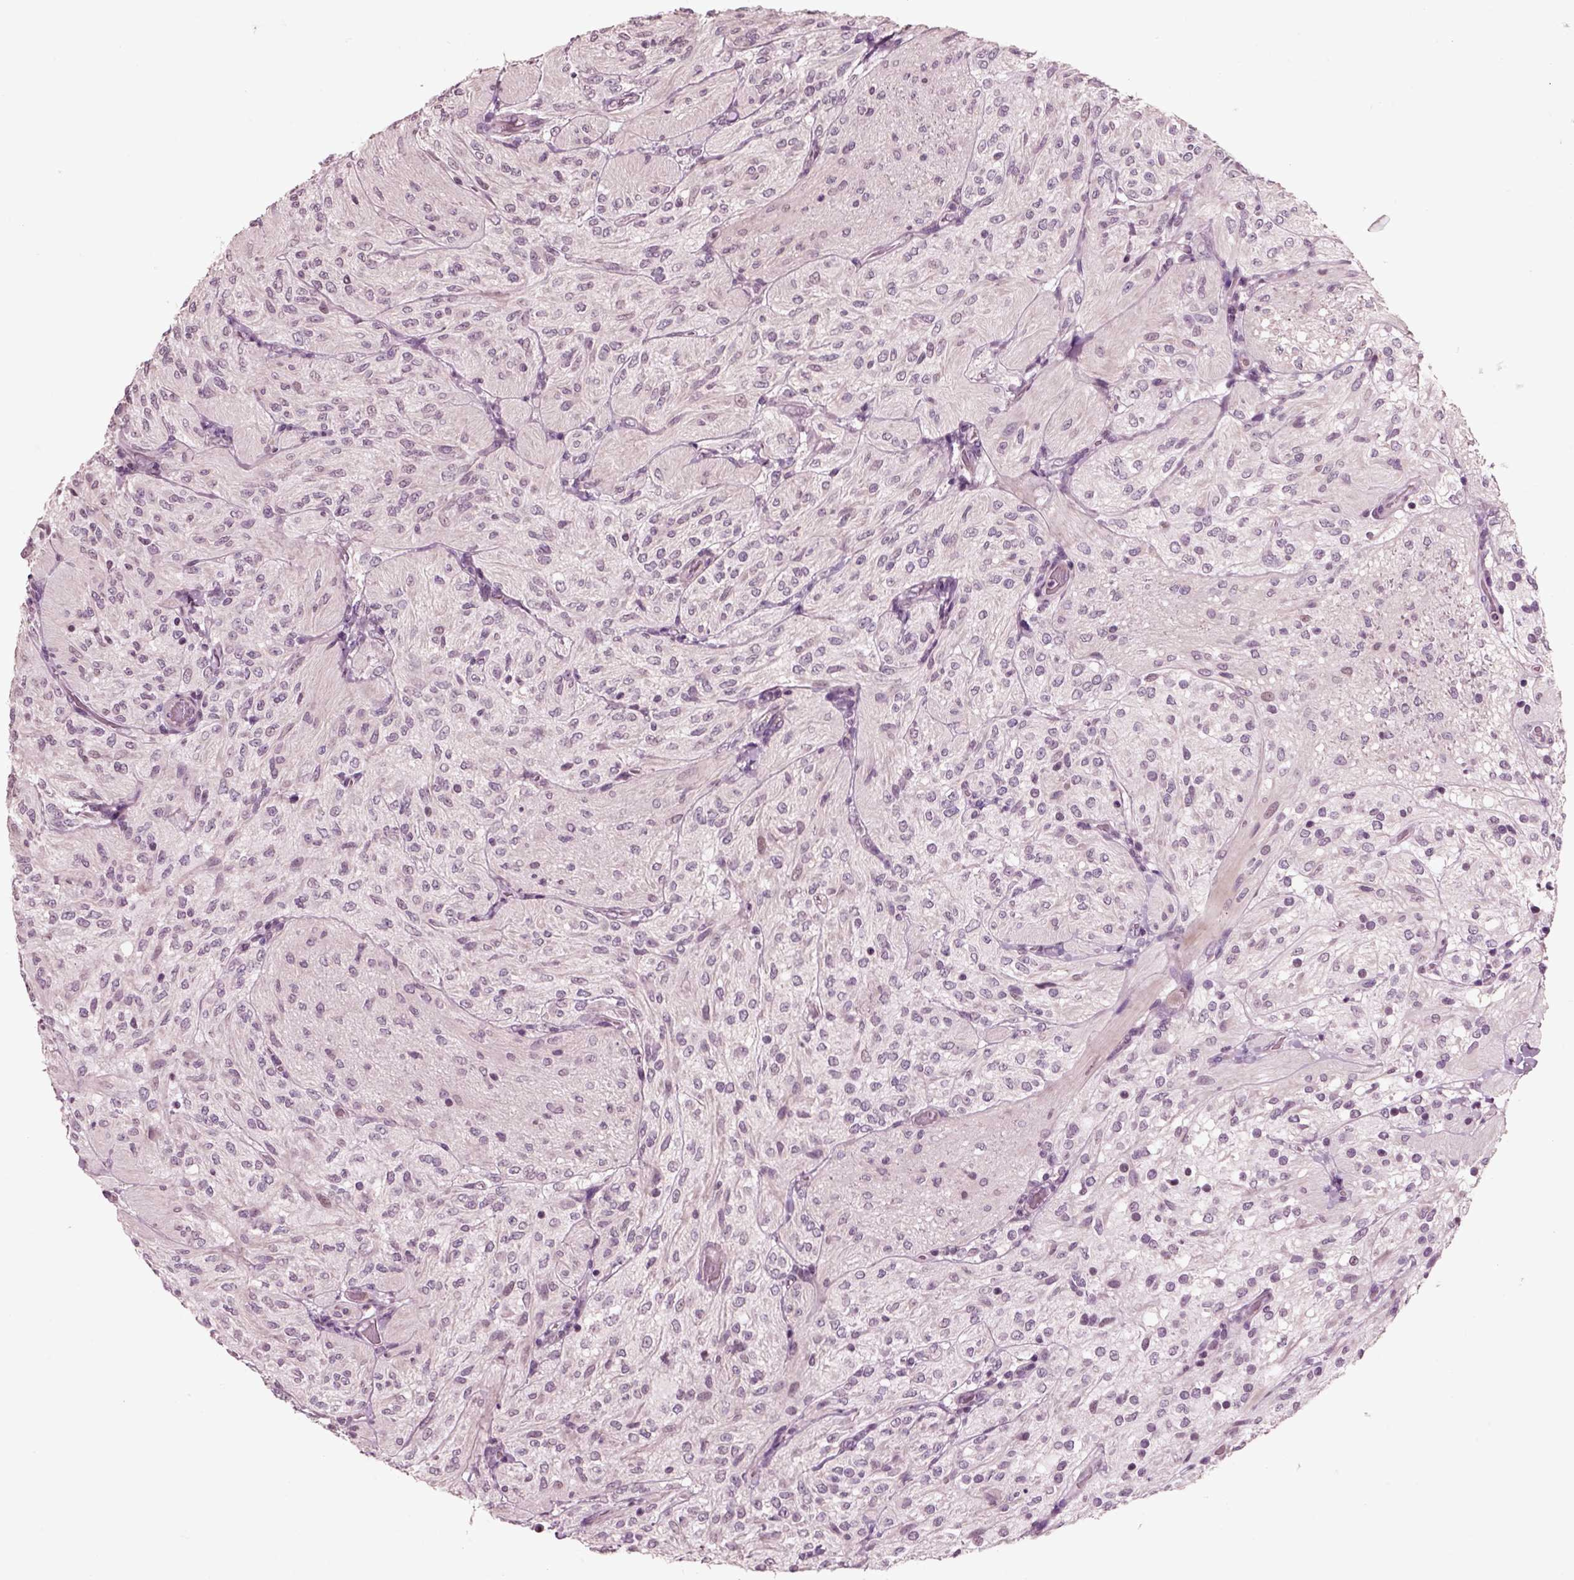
{"staining": {"intensity": "negative", "quantity": "none", "location": "none"}, "tissue": "glioma", "cell_type": "Tumor cells", "image_type": "cancer", "snomed": [{"axis": "morphology", "description": "Glioma, malignant, Low grade"}, {"axis": "topography", "description": "Brain"}], "caption": "The immunohistochemistry (IHC) micrograph has no significant expression in tumor cells of malignant low-grade glioma tissue.", "gene": "CHGB", "patient": {"sex": "male", "age": 3}}